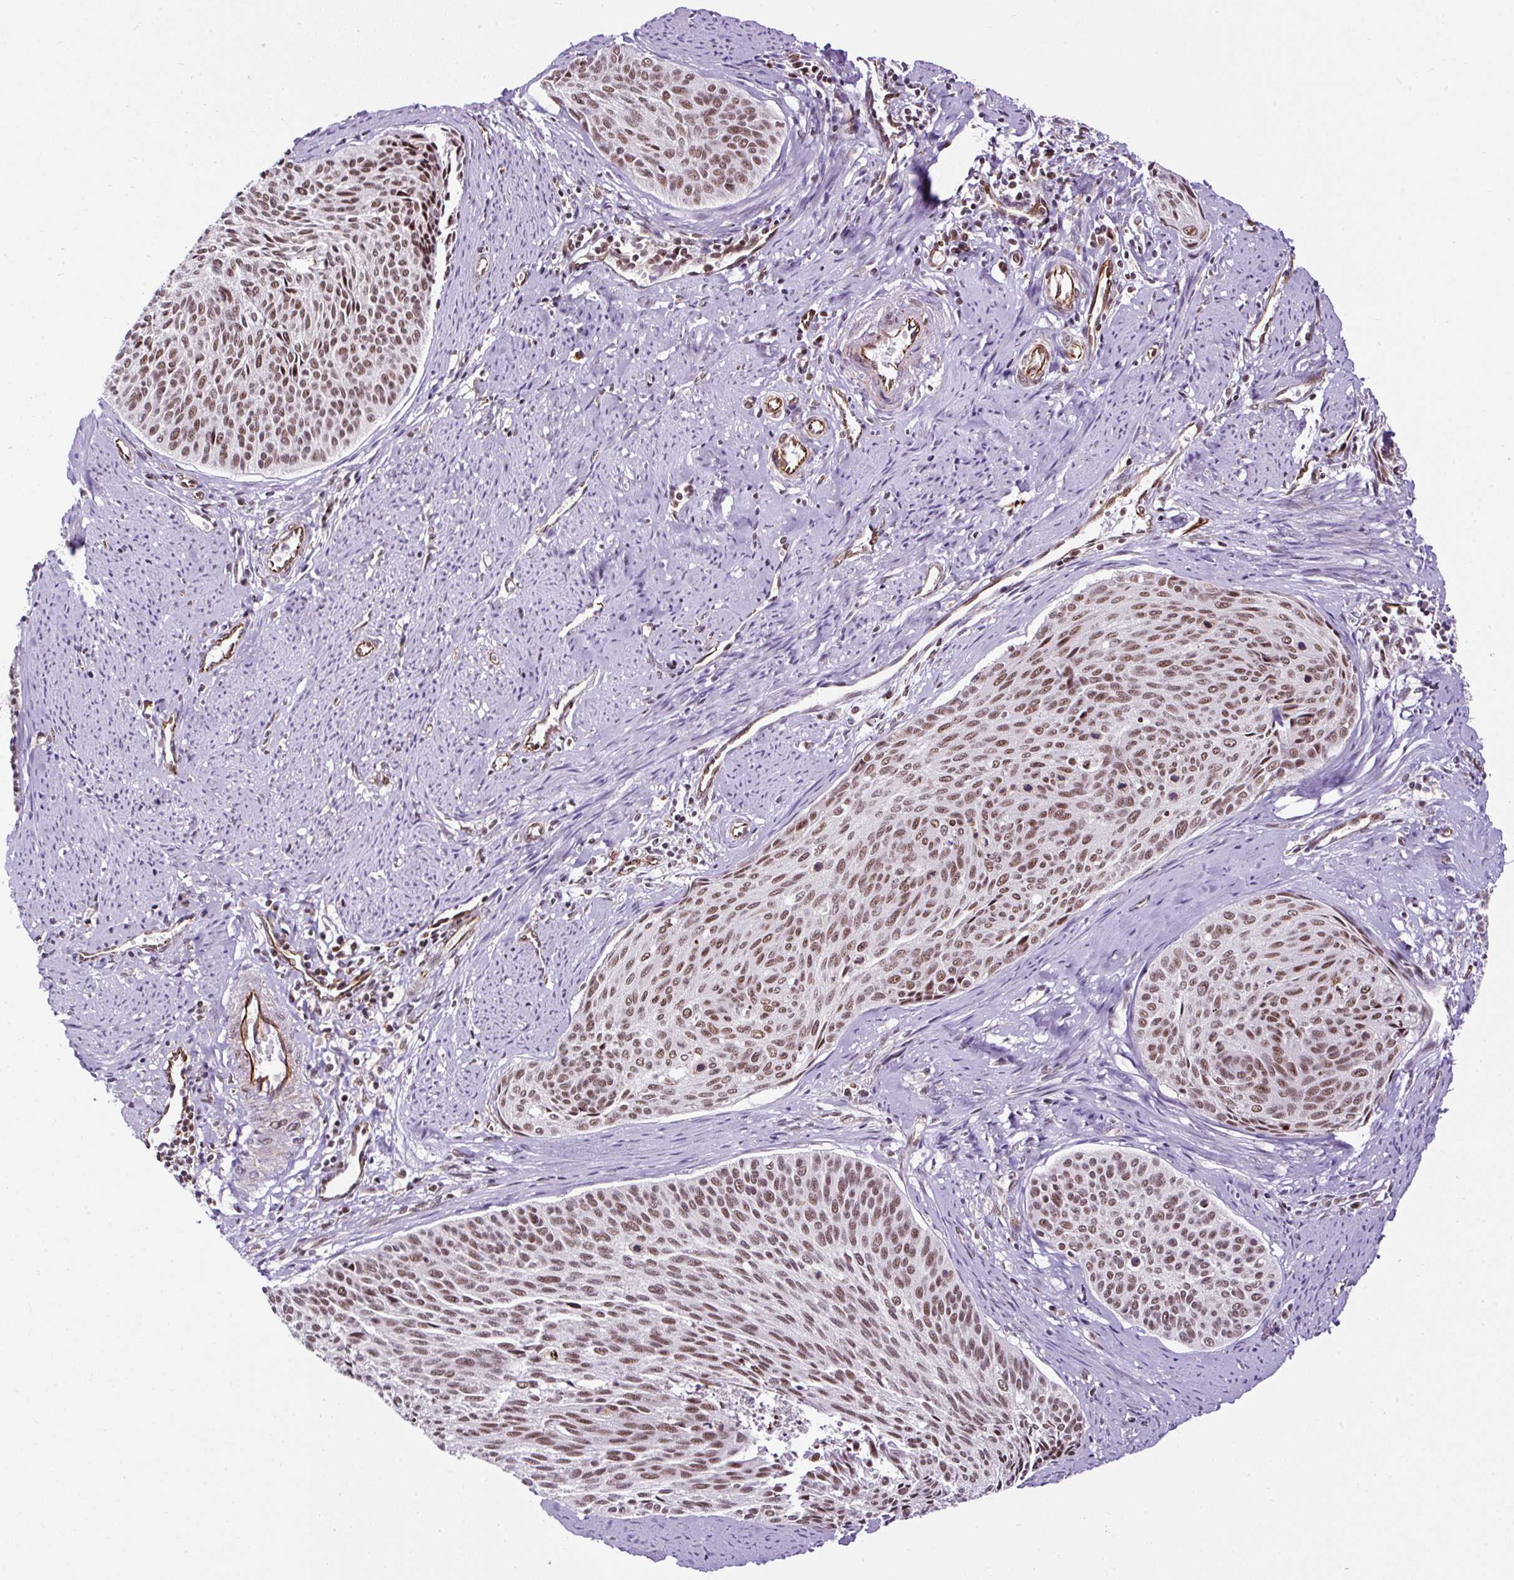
{"staining": {"intensity": "moderate", "quantity": ">75%", "location": "nuclear"}, "tissue": "cervical cancer", "cell_type": "Tumor cells", "image_type": "cancer", "snomed": [{"axis": "morphology", "description": "Squamous cell carcinoma, NOS"}, {"axis": "topography", "description": "Cervix"}], "caption": "A brown stain shows moderate nuclear expression of a protein in human squamous cell carcinoma (cervical) tumor cells. The protein is stained brown, and the nuclei are stained in blue (DAB (3,3'-diaminobenzidine) IHC with brightfield microscopy, high magnification).", "gene": "LUC7L2", "patient": {"sex": "female", "age": 55}}